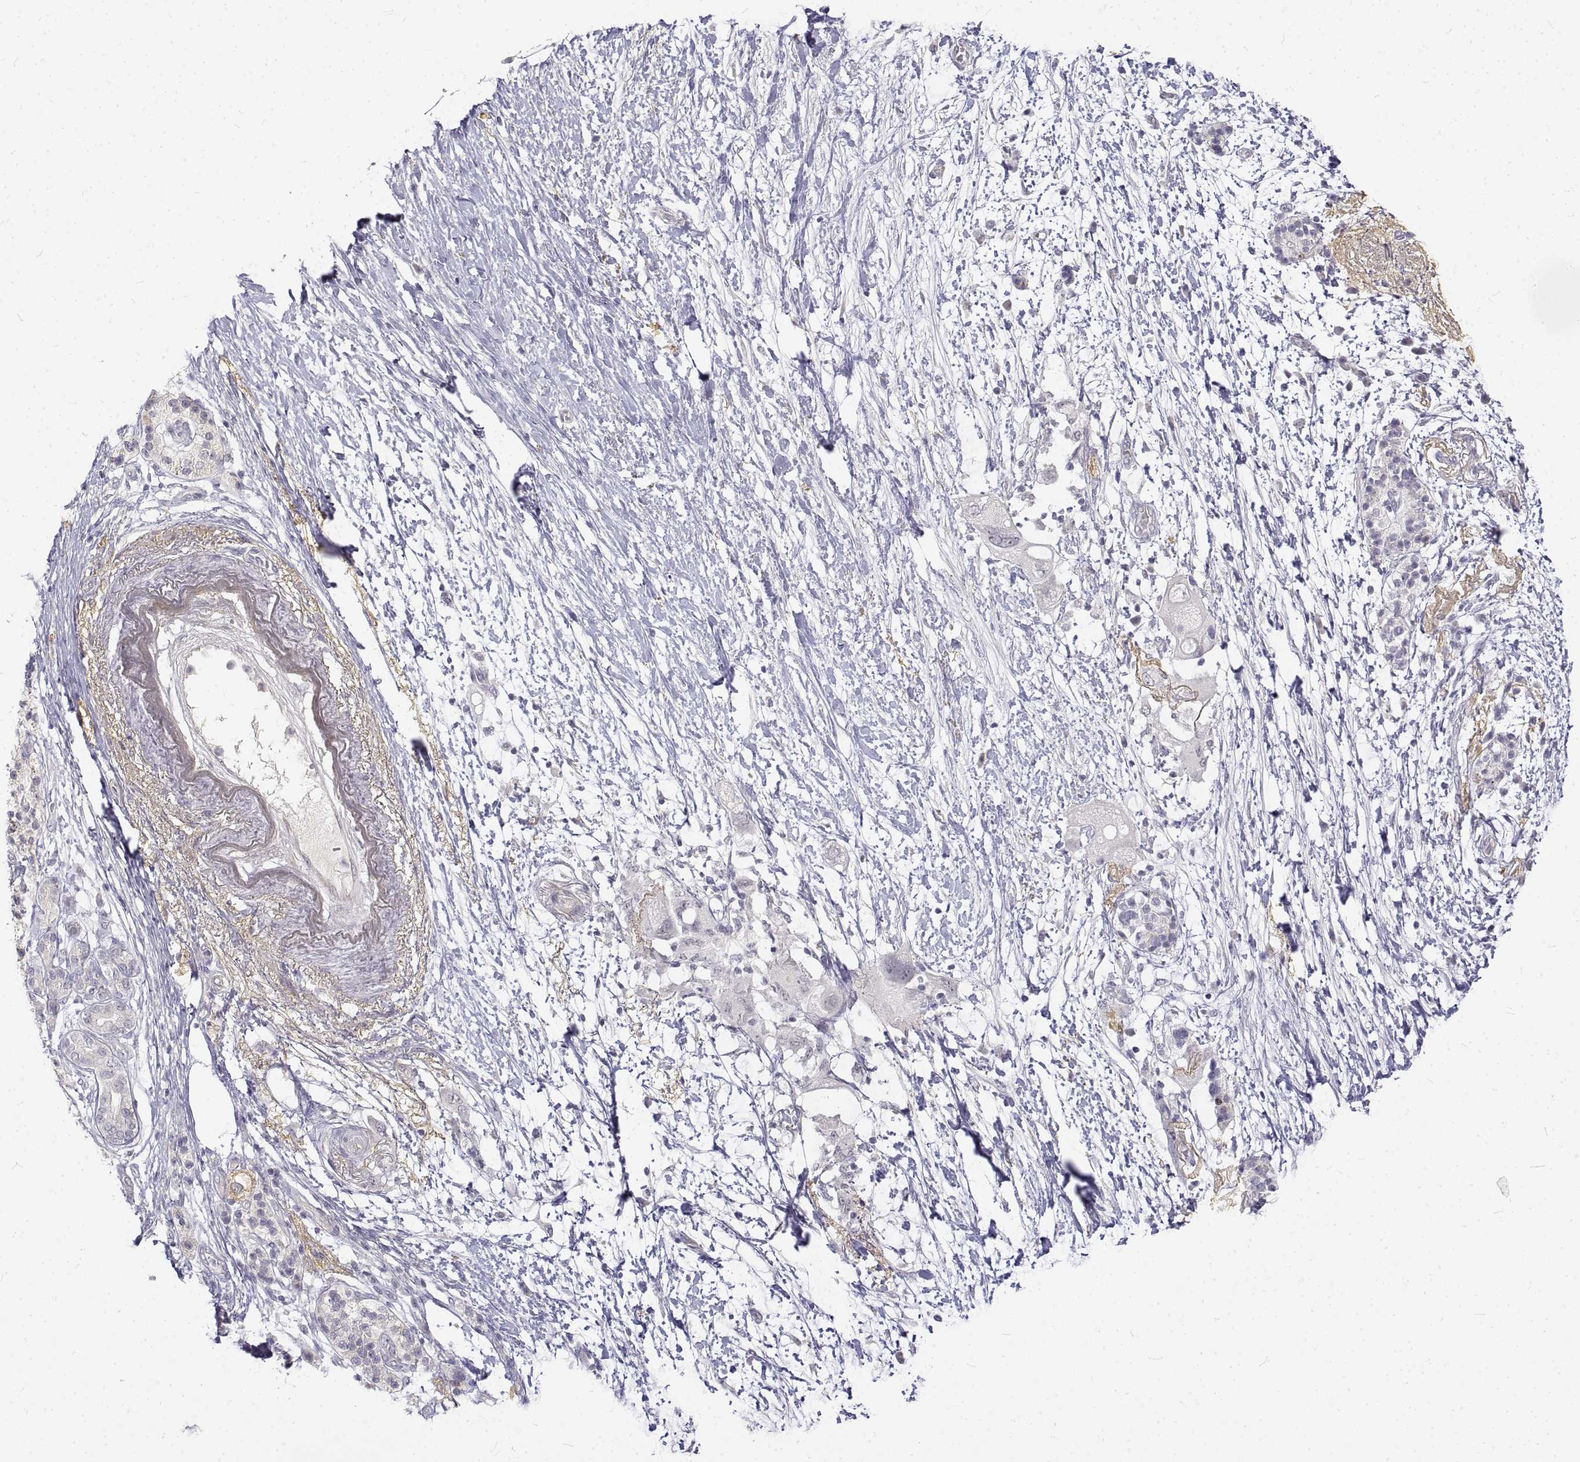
{"staining": {"intensity": "negative", "quantity": "none", "location": "none"}, "tissue": "pancreatic cancer", "cell_type": "Tumor cells", "image_type": "cancer", "snomed": [{"axis": "morphology", "description": "Adenocarcinoma, NOS"}, {"axis": "topography", "description": "Pancreas"}], "caption": "Tumor cells show no significant protein staining in pancreatic cancer.", "gene": "ANO2", "patient": {"sex": "female", "age": 72}}